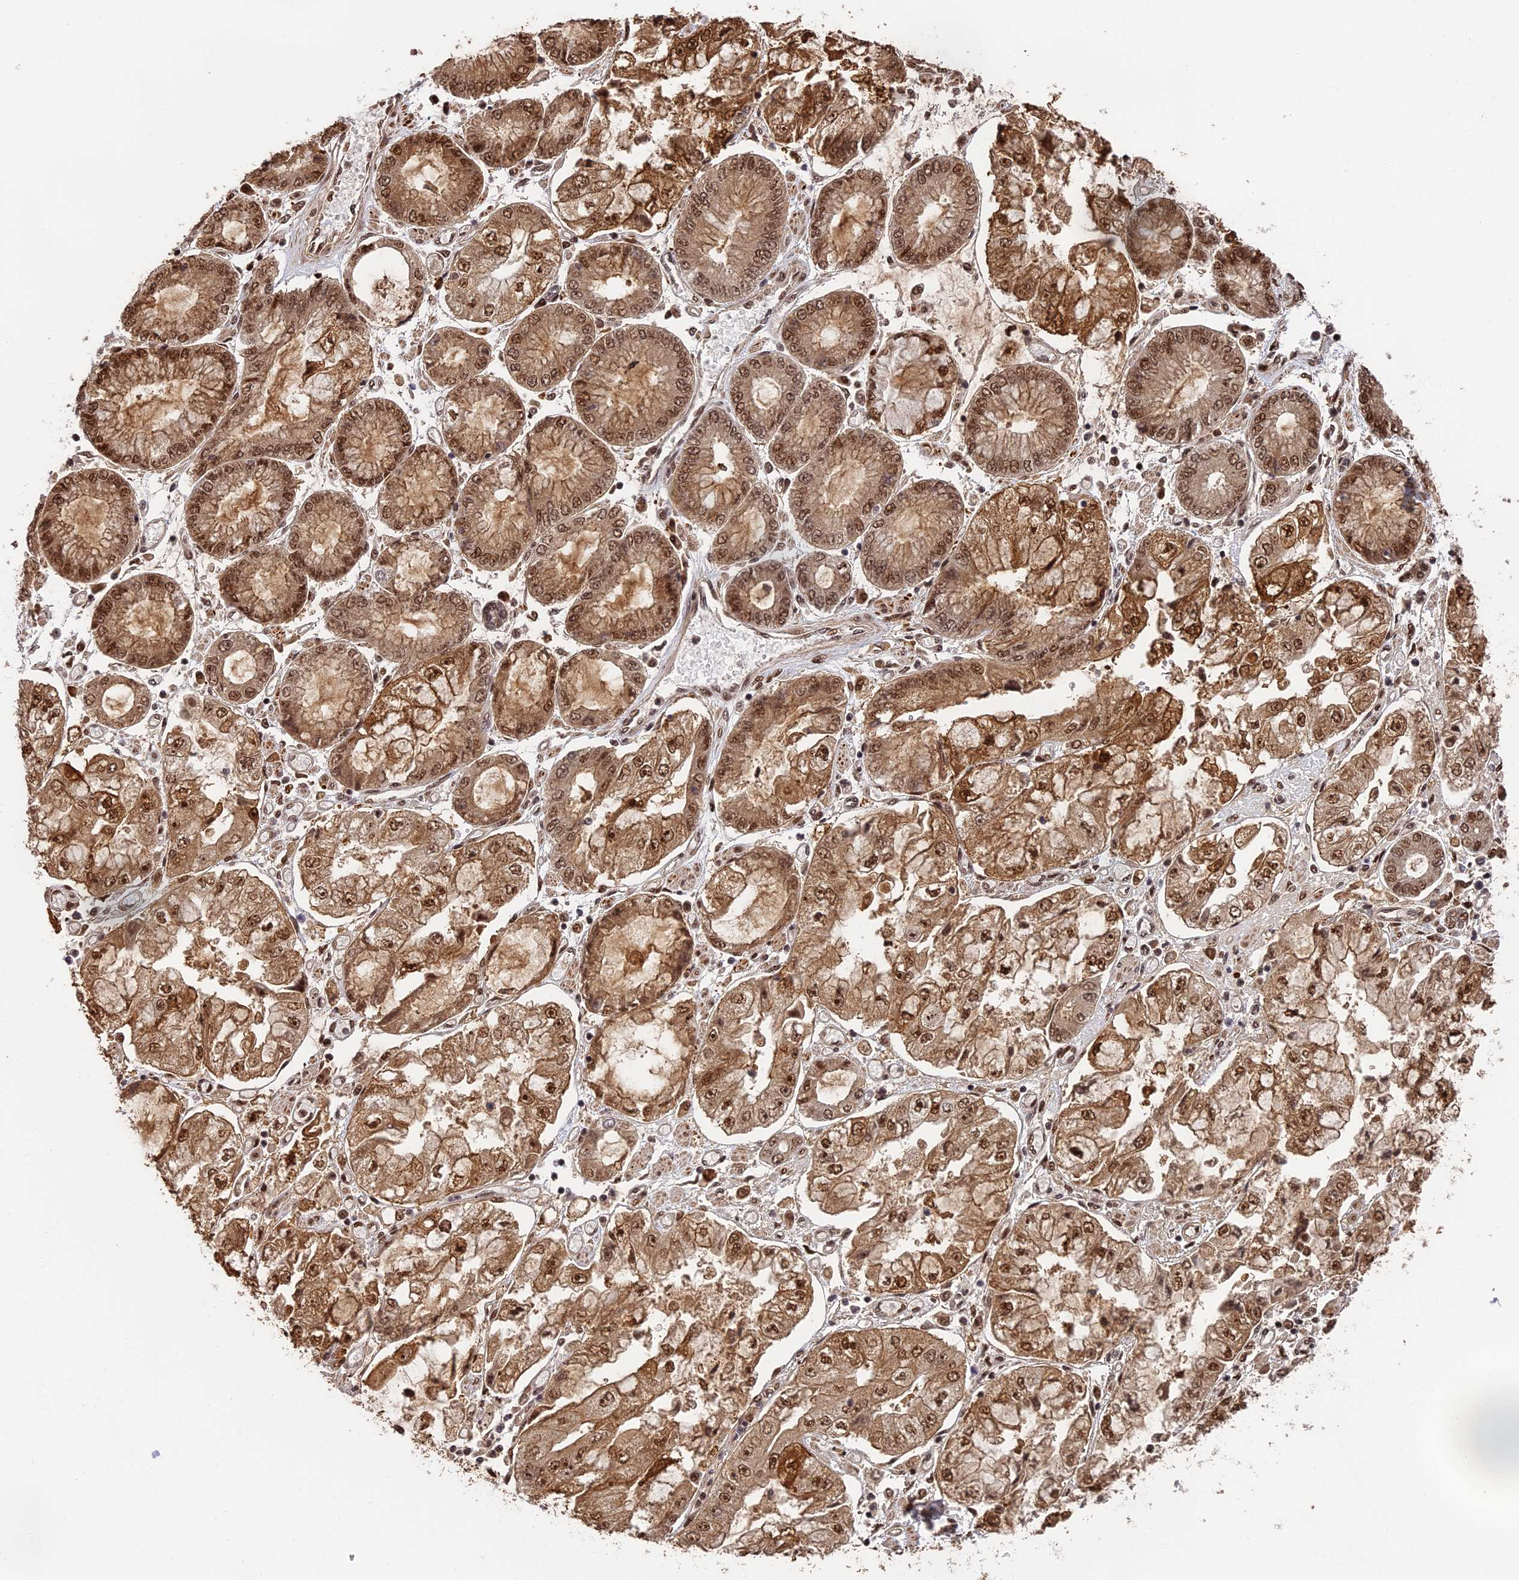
{"staining": {"intensity": "moderate", "quantity": ">75%", "location": "cytoplasmic/membranous,nuclear"}, "tissue": "stomach cancer", "cell_type": "Tumor cells", "image_type": "cancer", "snomed": [{"axis": "morphology", "description": "Adenocarcinoma, NOS"}, {"axis": "topography", "description": "Stomach"}], "caption": "Immunohistochemistry photomicrograph of neoplastic tissue: human adenocarcinoma (stomach) stained using immunohistochemistry reveals medium levels of moderate protein expression localized specifically in the cytoplasmic/membranous and nuclear of tumor cells, appearing as a cytoplasmic/membranous and nuclear brown color.", "gene": "OSBPL1A", "patient": {"sex": "male", "age": 76}}